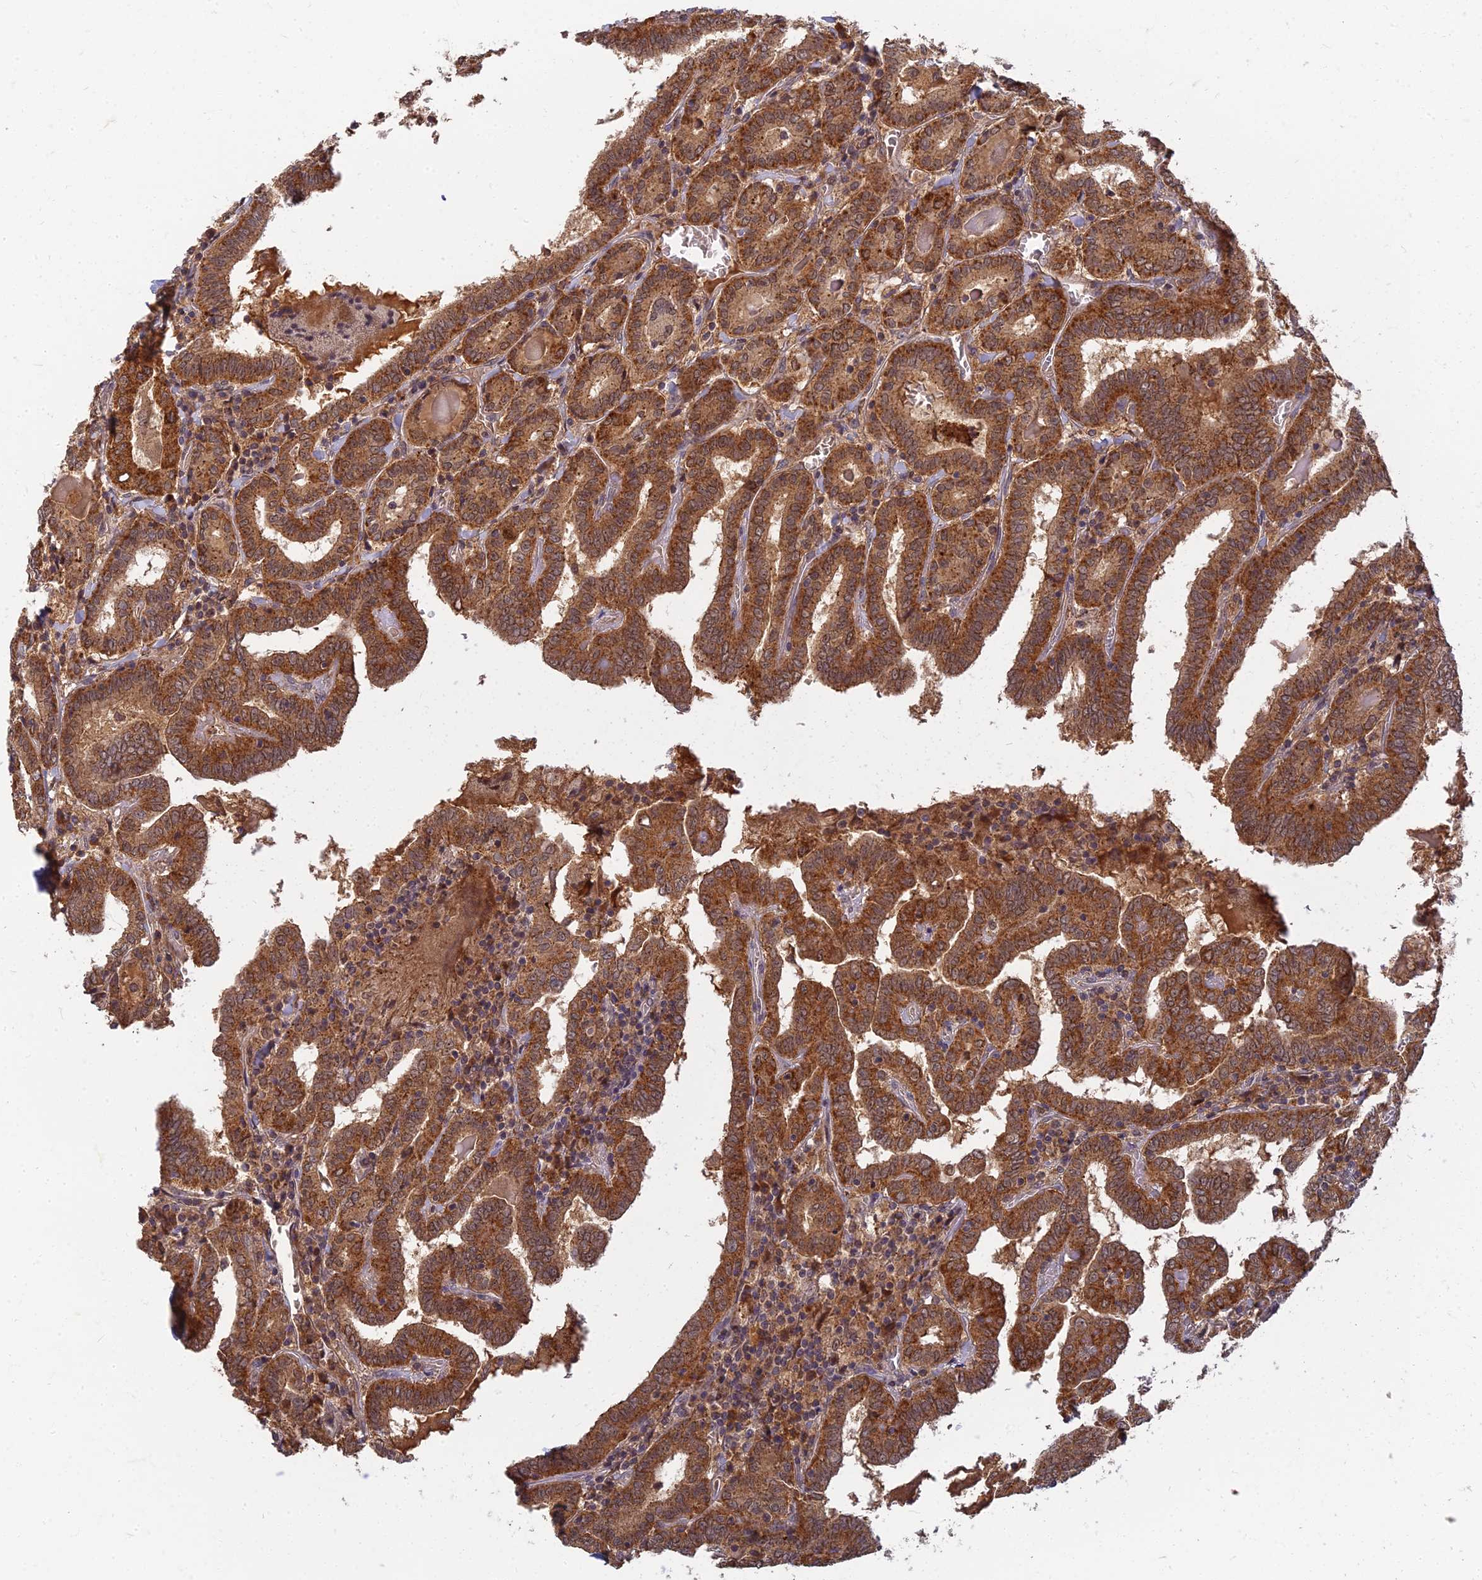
{"staining": {"intensity": "strong", "quantity": ">75%", "location": "cytoplasmic/membranous"}, "tissue": "thyroid cancer", "cell_type": "Tumor cells", "image_type": "cancer", "snomed": [{"axis": "morphology", "description": "Papillary adenocarcinoma, NOS"}, {"axis": "topography", "description": "Thyroid gland"}], "caption": "Protein analysis of thyroid cancer tissue shows strong cytoplasmic/membranous expression in approximately >75% of tumor cells. The protein is stained brown, and the nuclei are stained in blue (DAB (3,3'-diaminobenzidine) IHC with brightfield microscopy, high magnification).", "gene": "RGL3", "patient": {"sex": "female", "age": 72}}